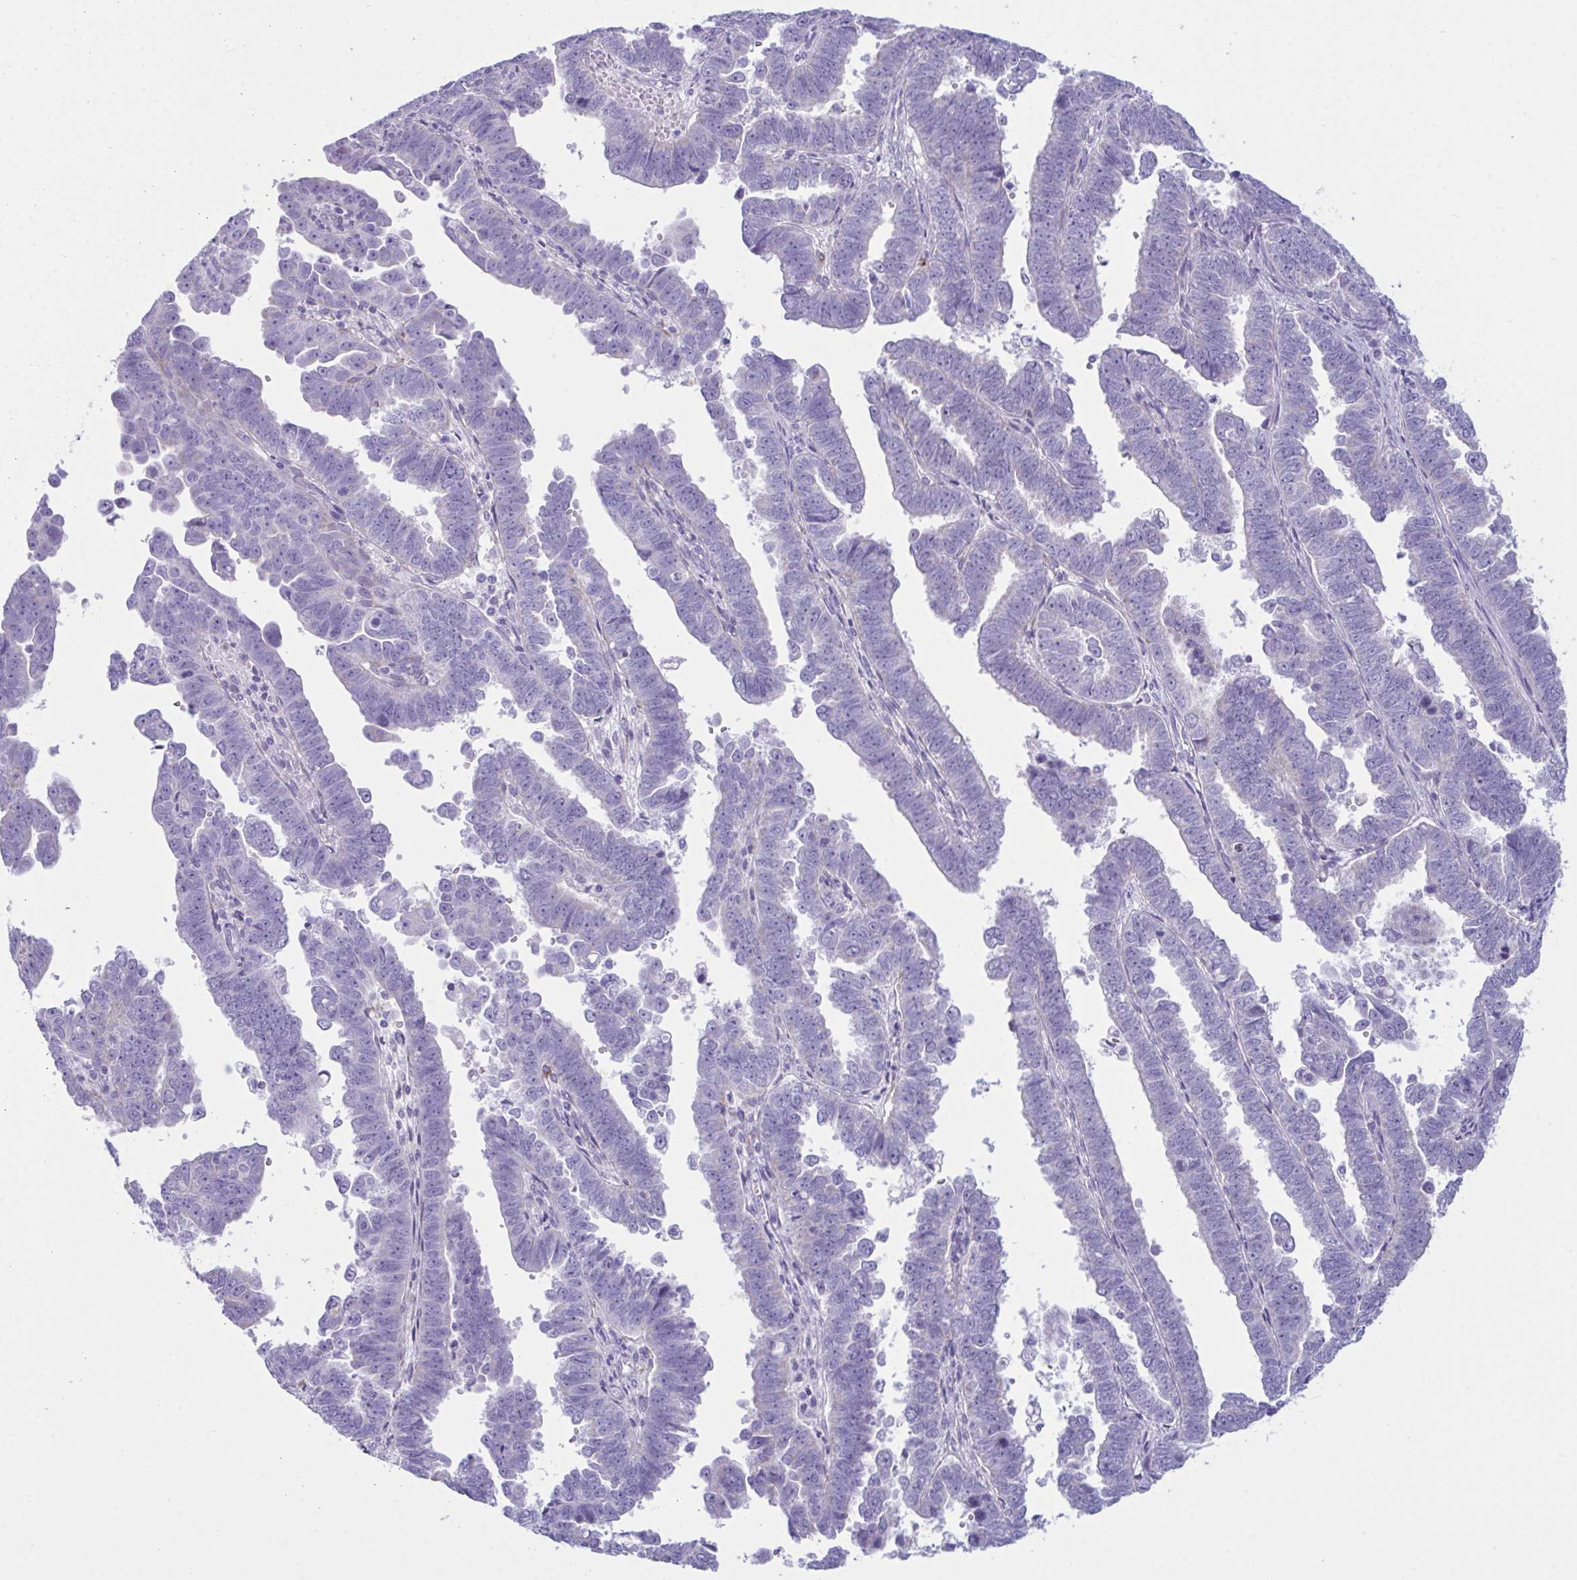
{"staining": {"intensity": "weak", "quantity": "<25%", "location": "cytoplasmic/membranous"}, "tissue": "endometrial cancer", "cell_type": "Tumor cells", "image_type": "cancer", "snomed": [{"axis": "morphology", "description": "Adenocarcinoma, NOS"}, {"axis": "topography", "description": "Endometrium"}], "caption": "A photomicrograph of adenocarcinoma (endometrial) stained for a protein reveals no brown staining in tumor cells.", "gene": "BBS1", "patient": {"sex": "female", "age": 75}}